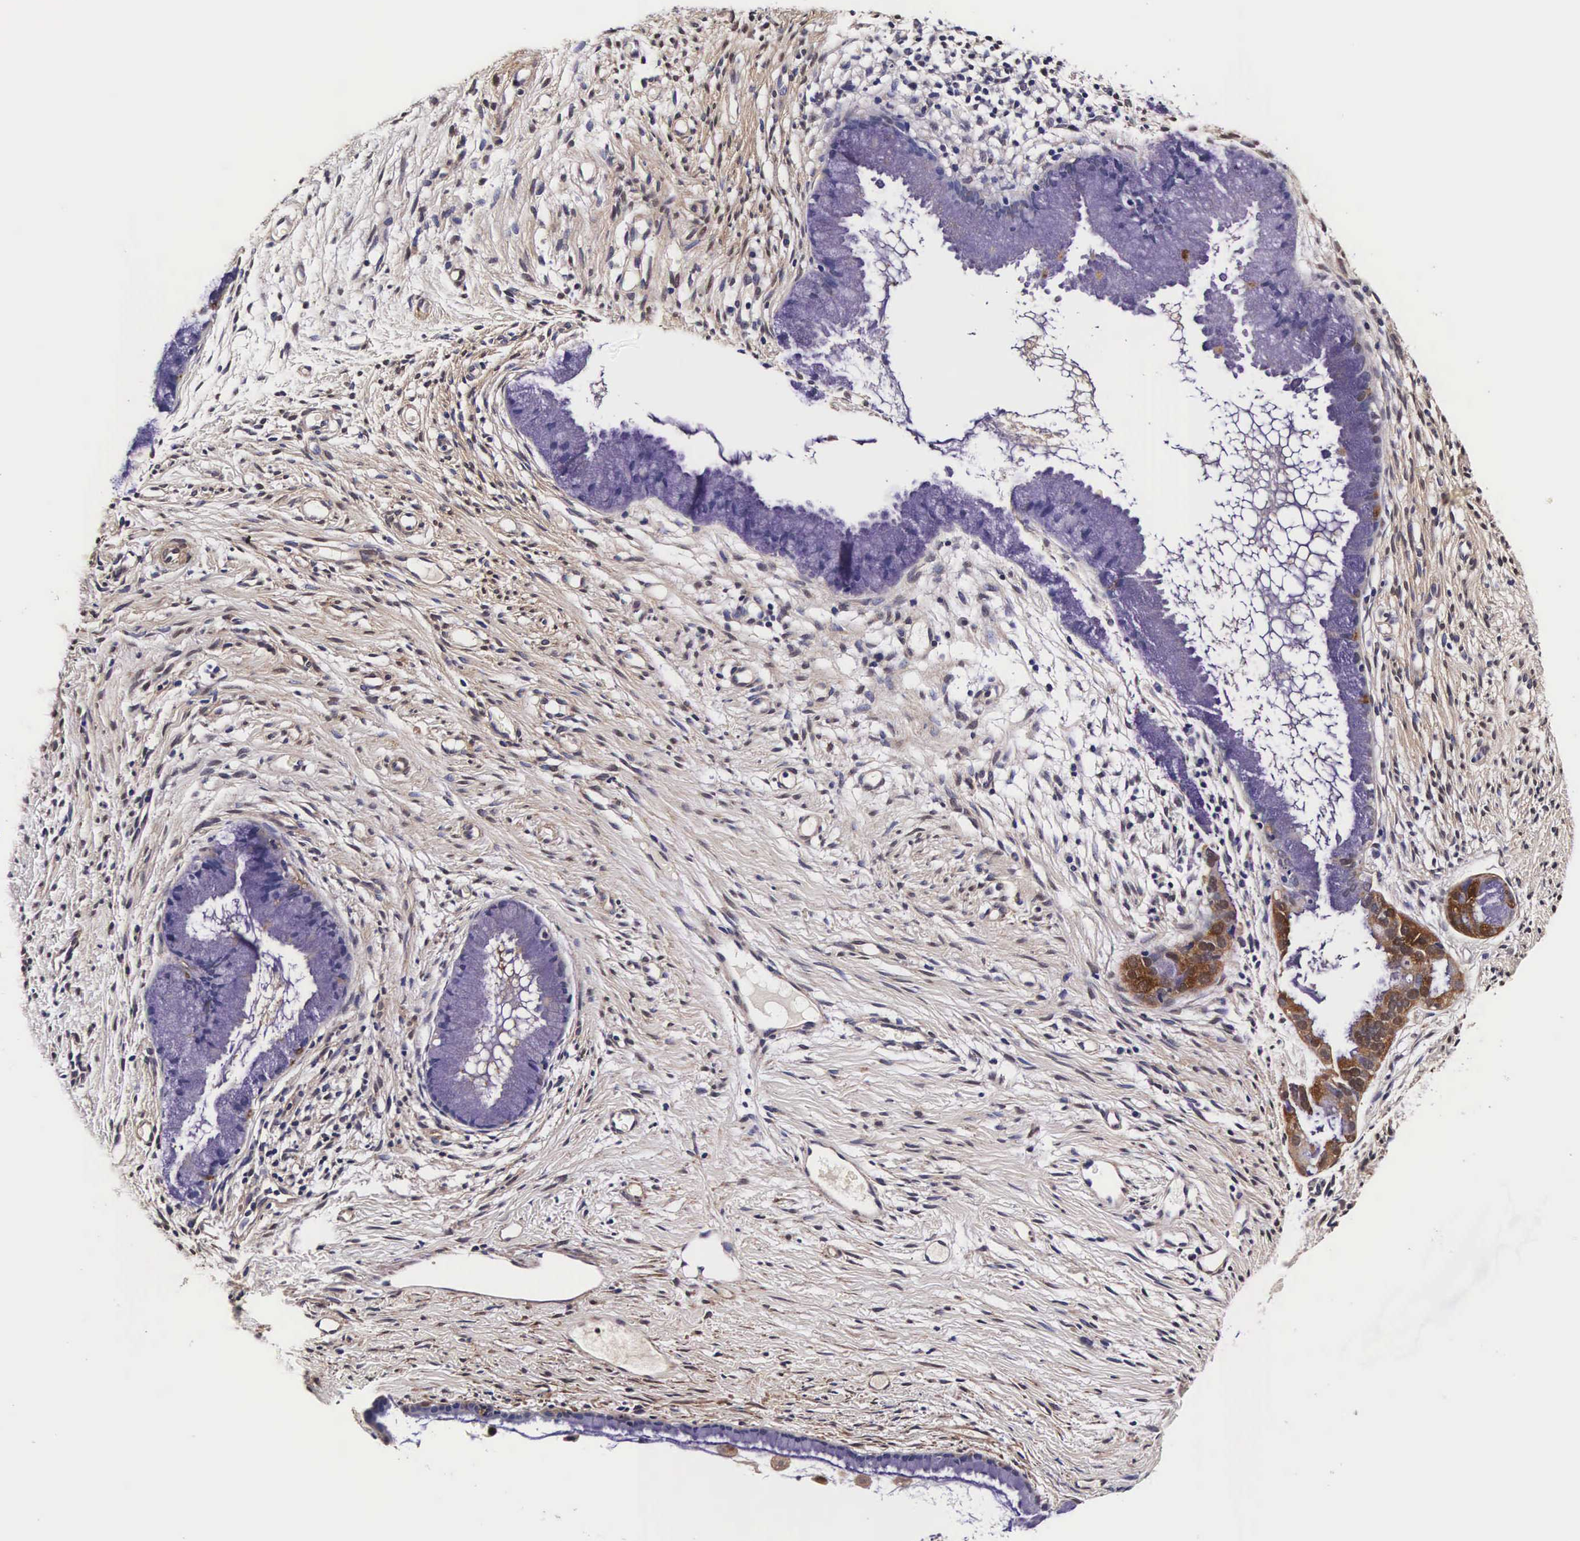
{"staining": {"intensity": "negative", "quantity": "none", "location": "none"}, "tissue": "cervix", "cell_type": "Glandular cells", "image_type": "normal", "snomed": [{"axis": "morphology", "description": "Normal tissue, NOS"}, {"axis": "topography", "description": "Cervix"}], "caption": "High power microscopy micrograph of an immunohistochemistry photomicrograph of unremarkable cervix, revealing no significant staining in glandular cells.", "gene": "TECPR2", "patient": {"sex": "female", "age": 82}}